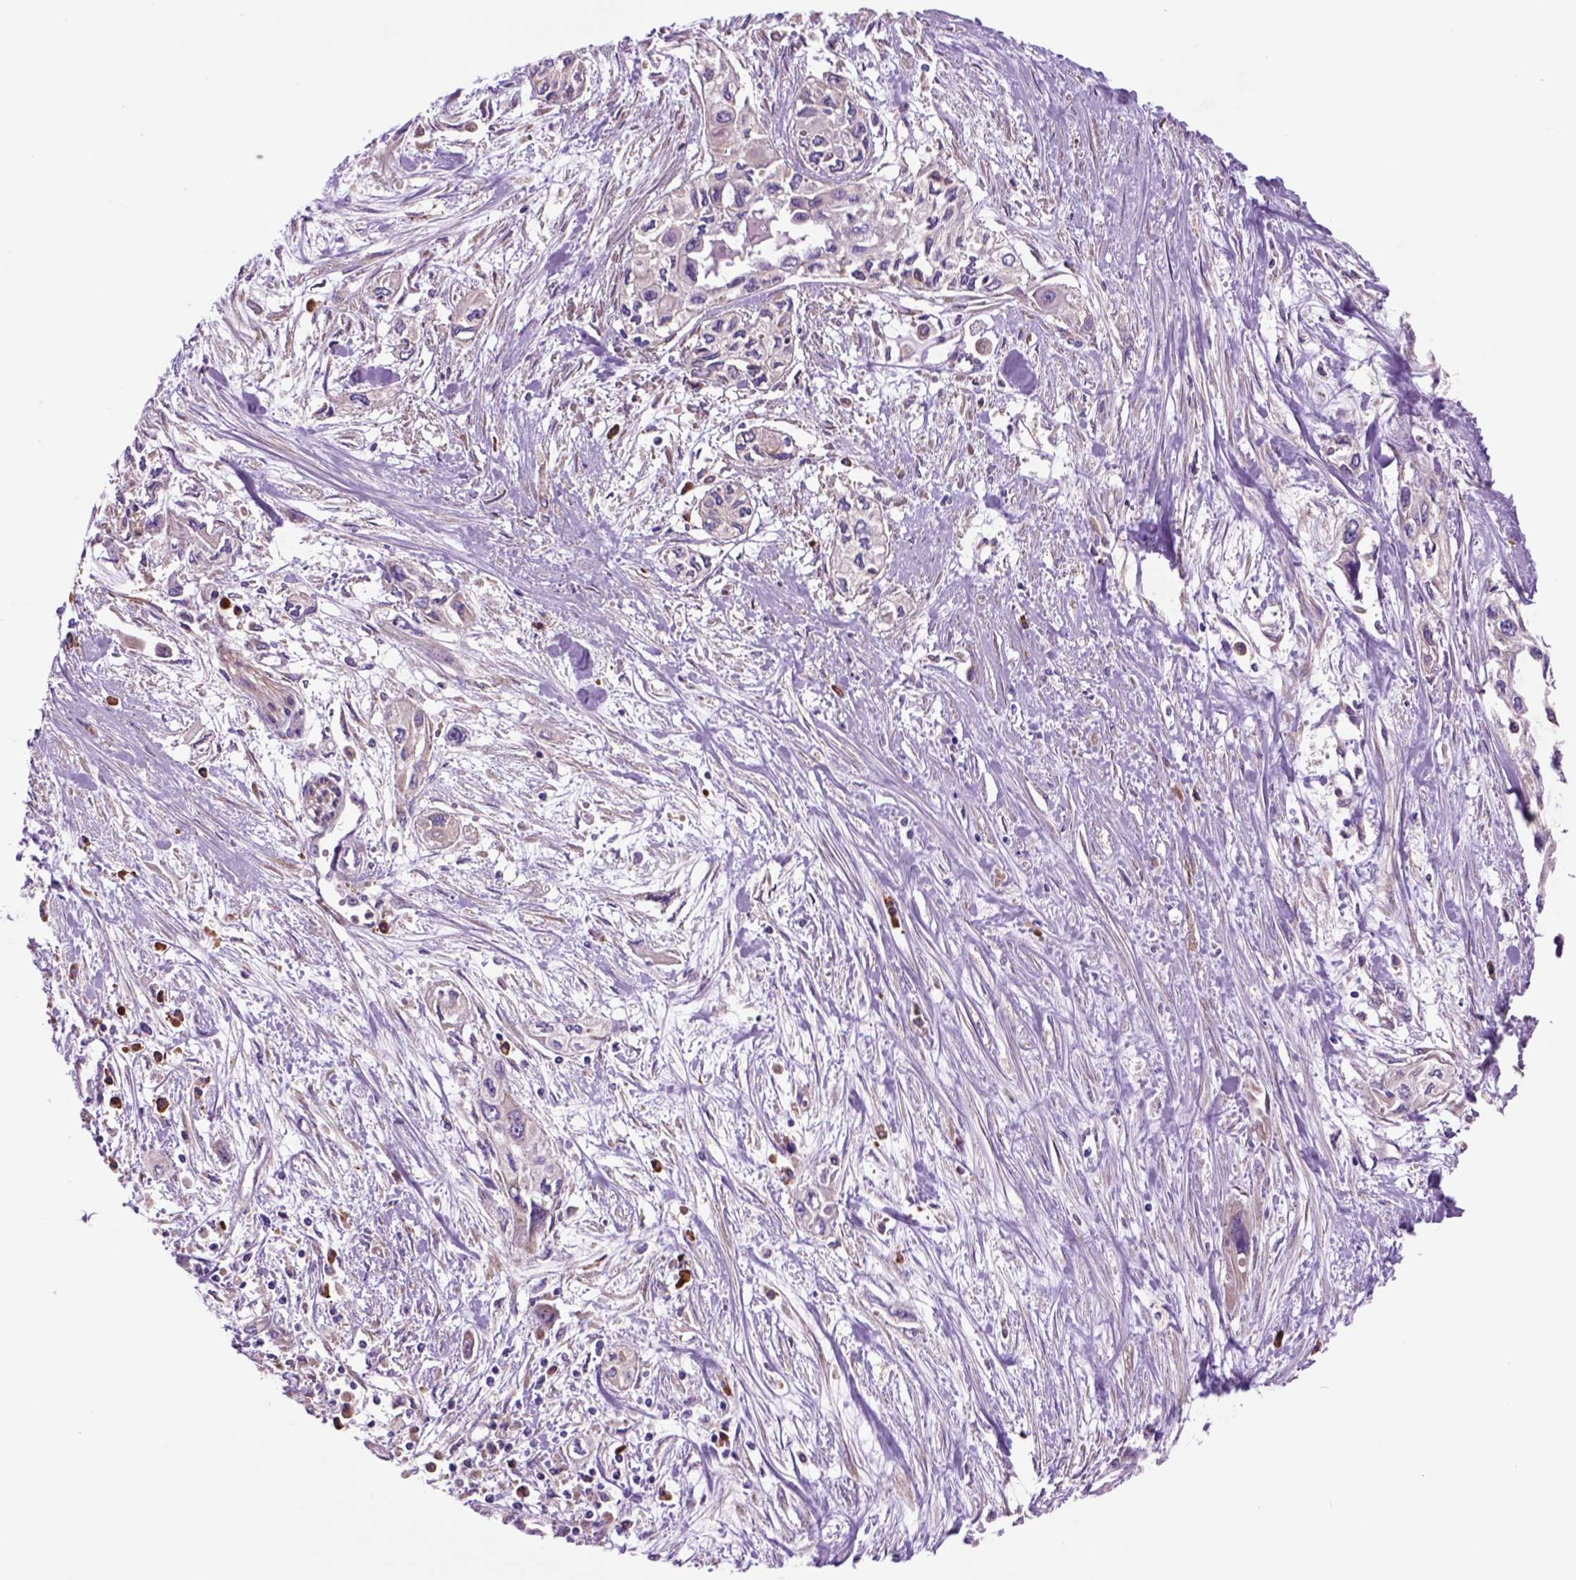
{"staining": {"intensity": "negative", "quantity": "none", "location": "none"}, "tissue": "pancreatic cancer", "cell_type": "Tumor cells", "image_type": "cancer", "snomed": [{"axis": "morphology", "description": "Adenocarcinoma, NOS"}, {"axis": "topography", "description": "Pancreas"}], "caption": "Micrograph shows no significant protein expression in tumor cells of pancreatic cancer (adenocarcinoma). The staining was performed using DAB to visualize the protein expression in brown, while the nuclei were stained in blue with hematoxylin (Magnification: 20x).", "gene": "PIAS3", "patient": {"sex": "female", "age": 55}}